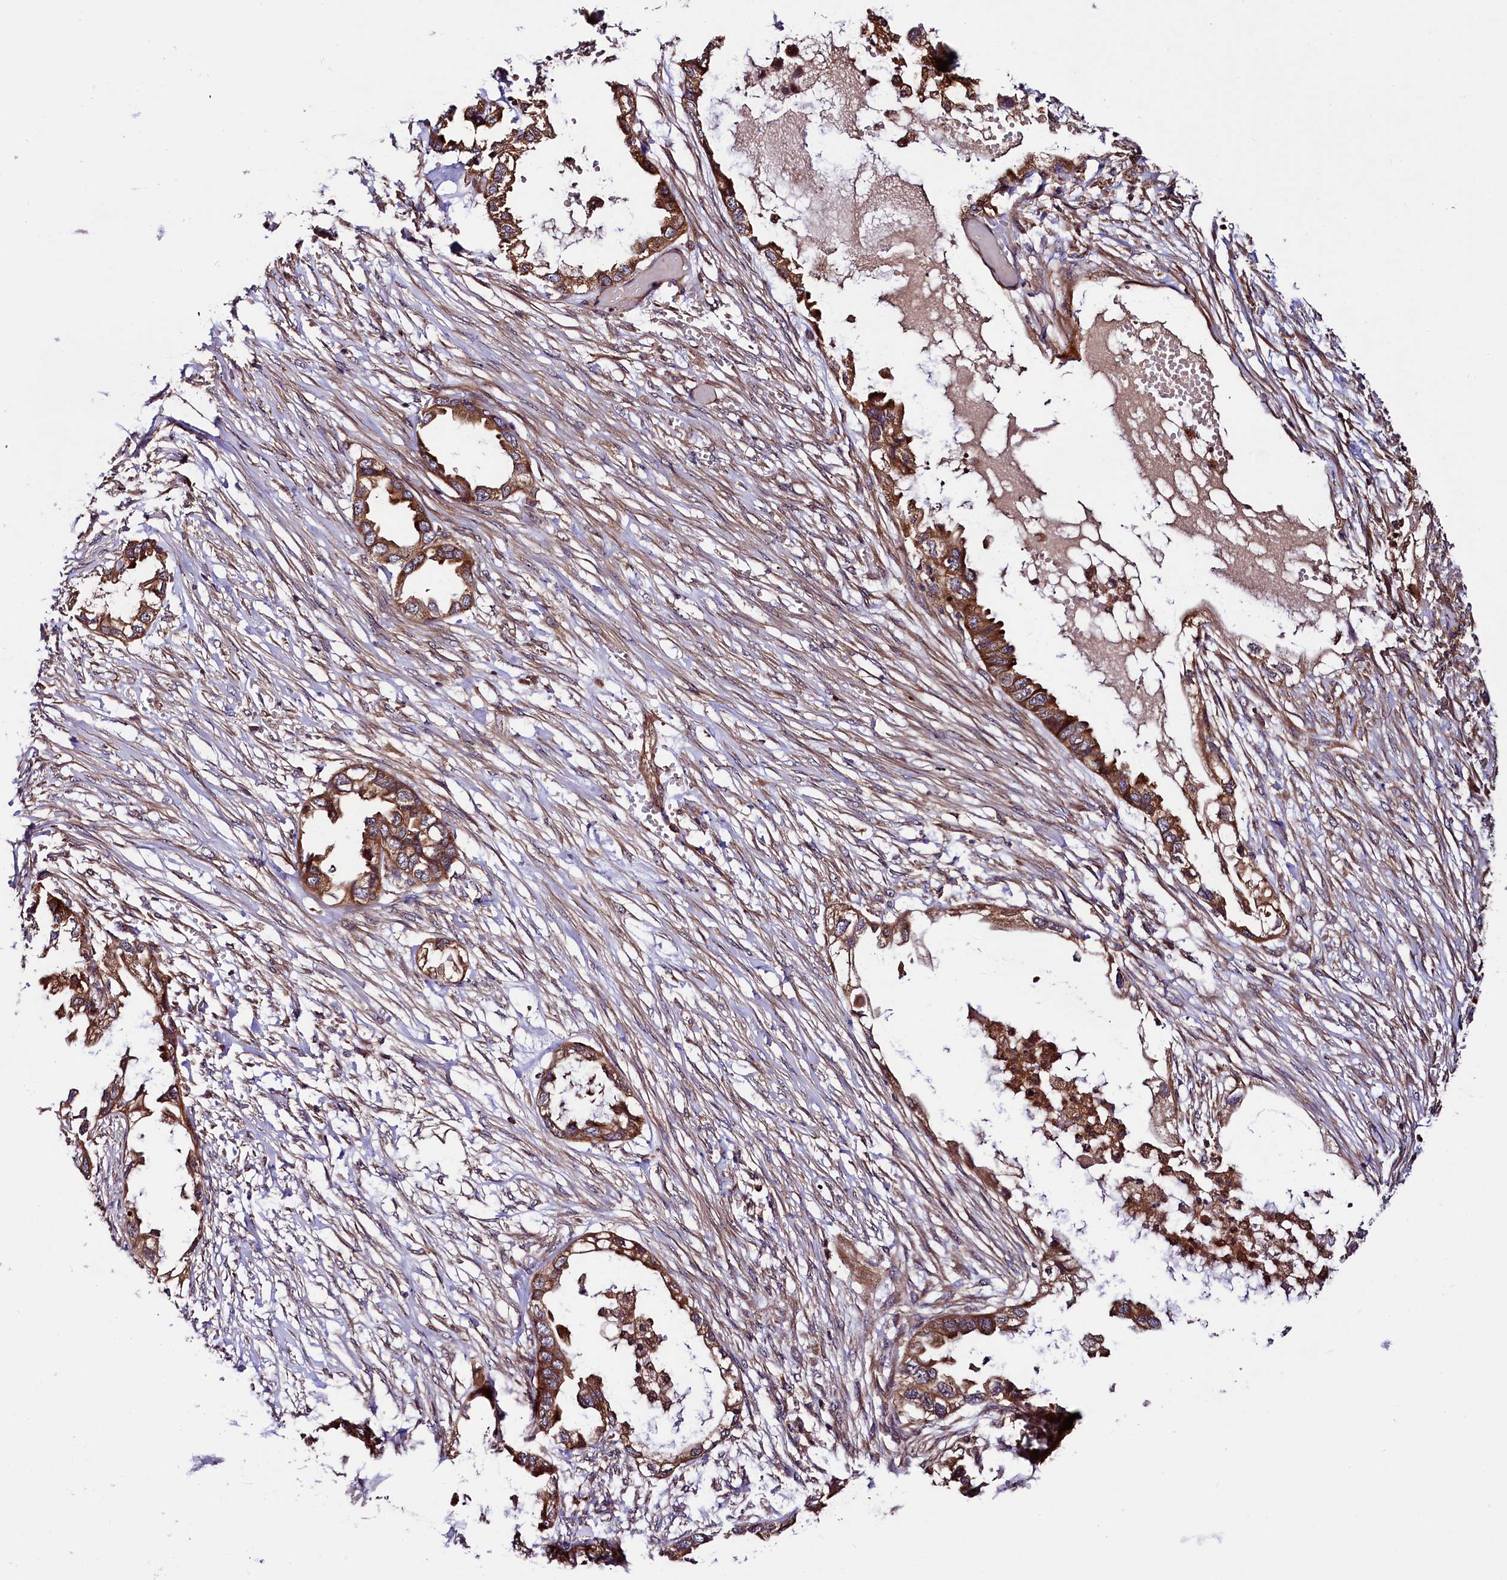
{"staining": {"intensity": "moderate", "quantity": ">75%", "location": "cytoplasmic/membranous"}, "tissue": "endometrial cancer", "cell_type": "Tumor cells", "image_type": "cancer", "snomed": [{"axis": "morphology", "description": "Adenocarcinoma, NOS"}, {"axis": "morphology", "description": "Adenocarcinoma, metastatic, NOS"}, {"axis": "topography", "description": "Adipose tissue"}, {"axis": "topography", "description": "Endometrium"}], "caption": "Endometrial cancer stained for a protein displays moderate cytoplasmic/membranous positivity in tumor cells.", "gene": "VPS35", "patient": {"sex": "female", "age": 67}}